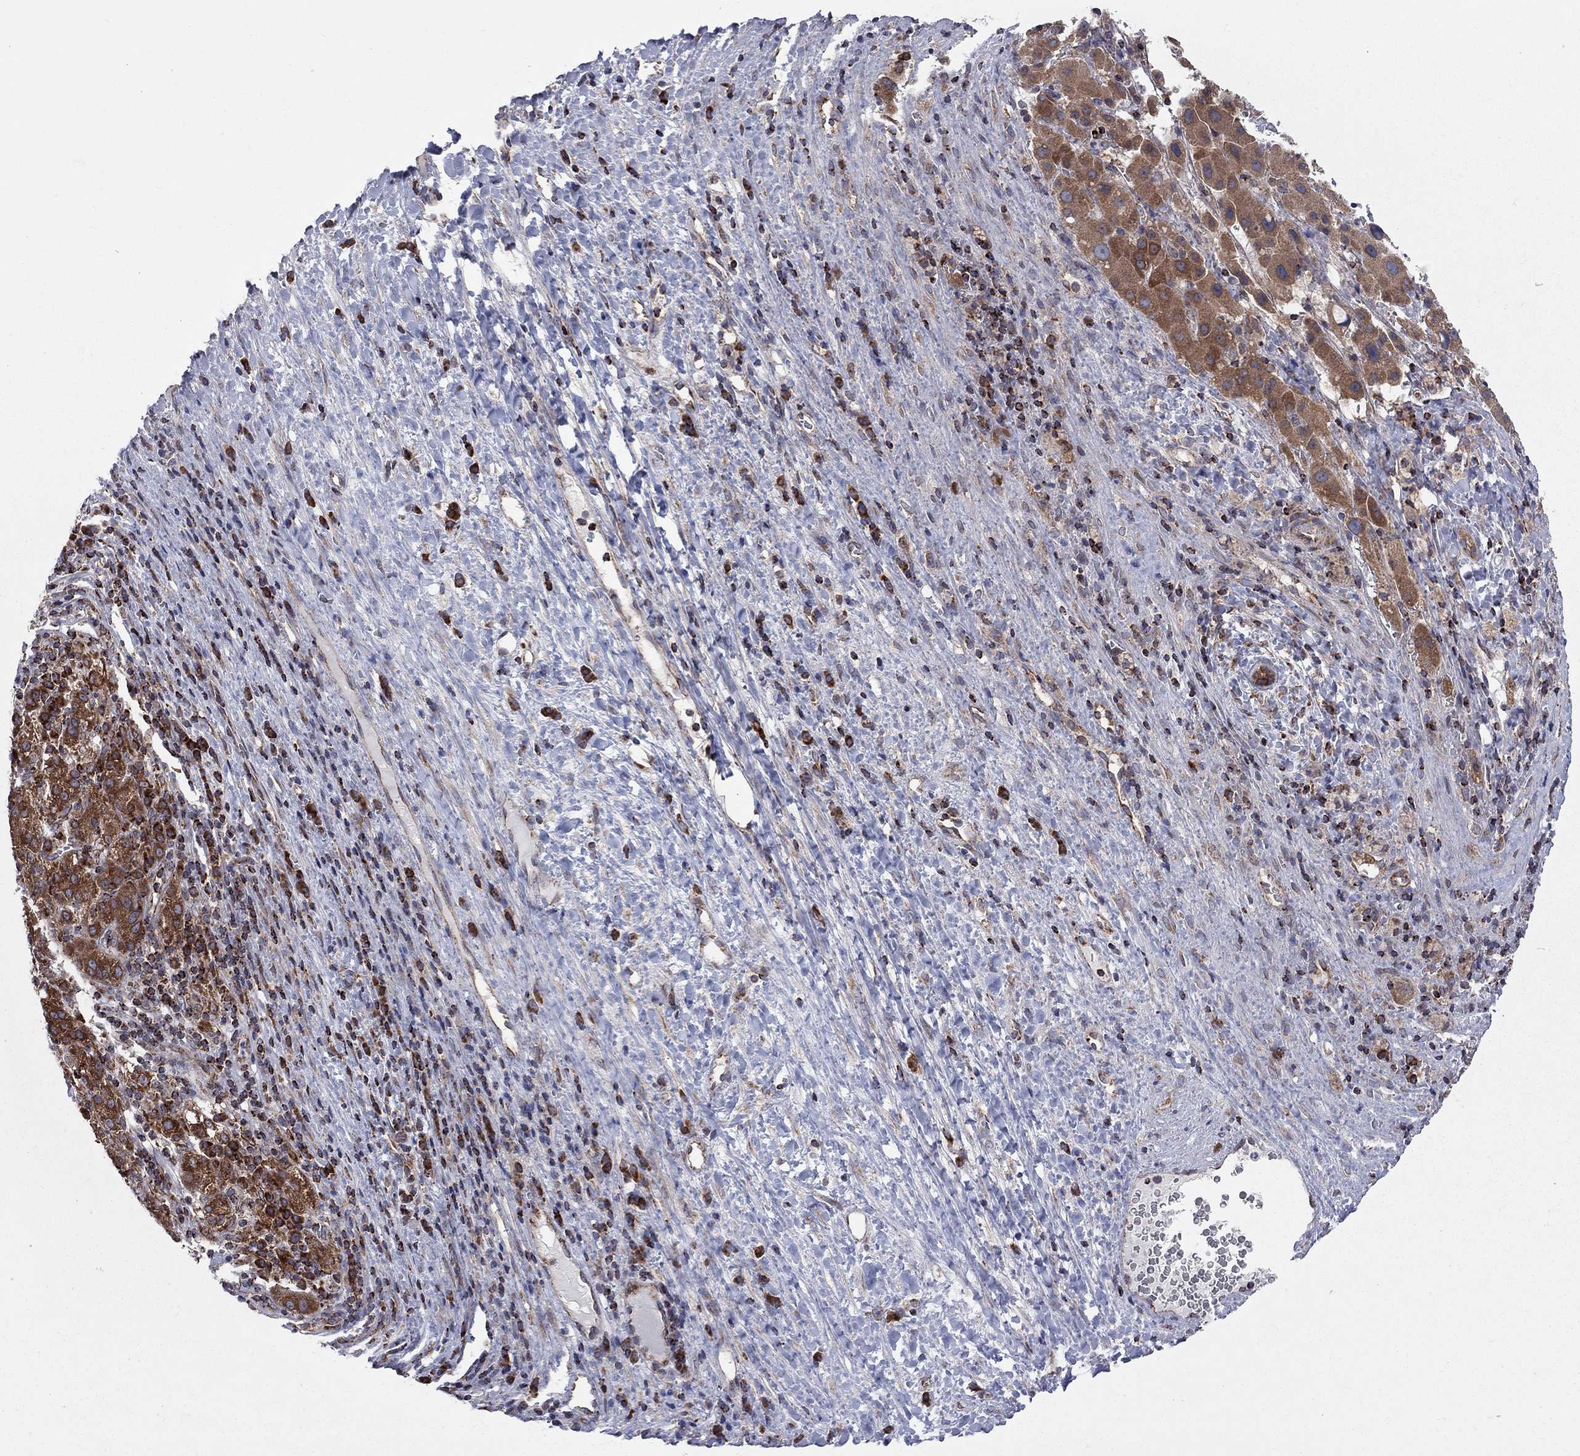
{"staining": {"intensity": "strong", "quantity": ">75%", "location": "cytoplasmic/membranous"}, "tissue": "liver cancer", "cell_type": "Tumor cells", "image_type": "cancer", "snomed": [{"axis": "morphology", "description": "Carcinoma, Hepatocellular, NOS"}, {"axis": "topography", "description": "Liver"}], "caption": "Immunohistochemistry (IHC) photomicrograph of neoplastic tissue: hepatocellular carcinoma (liver) stained using immunohistochemistry (IHC) shows high levels of strong protein expression localized specifically in the cytoplasmic/membranous of tumor cells, appearing as a cytoplasmic/membranous brown color.", "gene": "CLPTM1", "patient": {"sex": "female", "age": 60}}